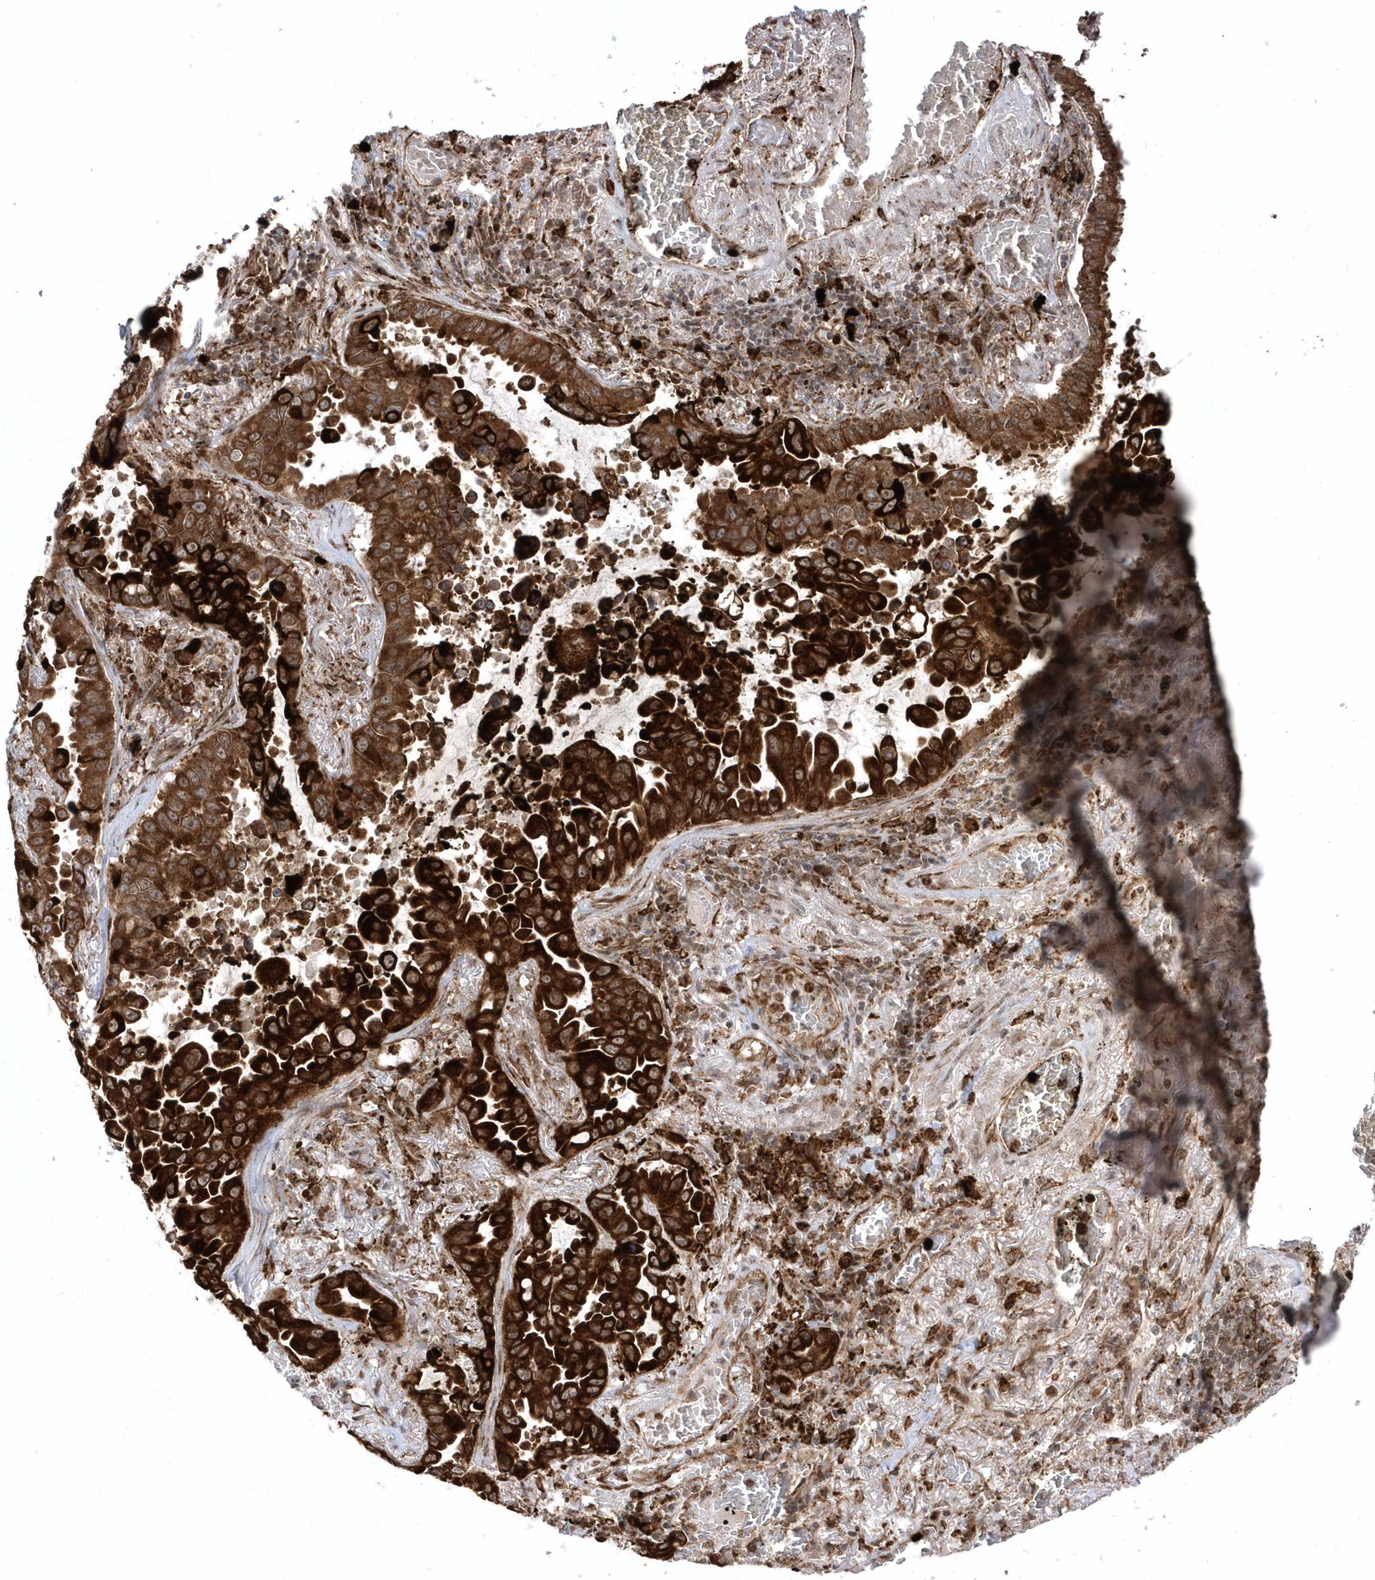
{"staining": {"intensity": "strong", "quantity": ">75%", "location": "cytoplasmic/membranous,nuclear"}, "tissue": "lung cancer", "cell_type": "Tumor cells", "image_type": "cancer", "snomed": [{"axis": "morphology", "description": "Adenocarcinoma, NOS"}, {"axis": "topography", "description": "Lung"}], "caption": "Immunohistochemistry (IHC) image of adenocarcinoma (lung) stained for a protein (brown), which shows high levels of strong cytoplasmic/membranous and nuclear expression in approximately >75% of tumor cells.", "gene": "EPC2", "patient": {"sex": "male", "age": 64}}